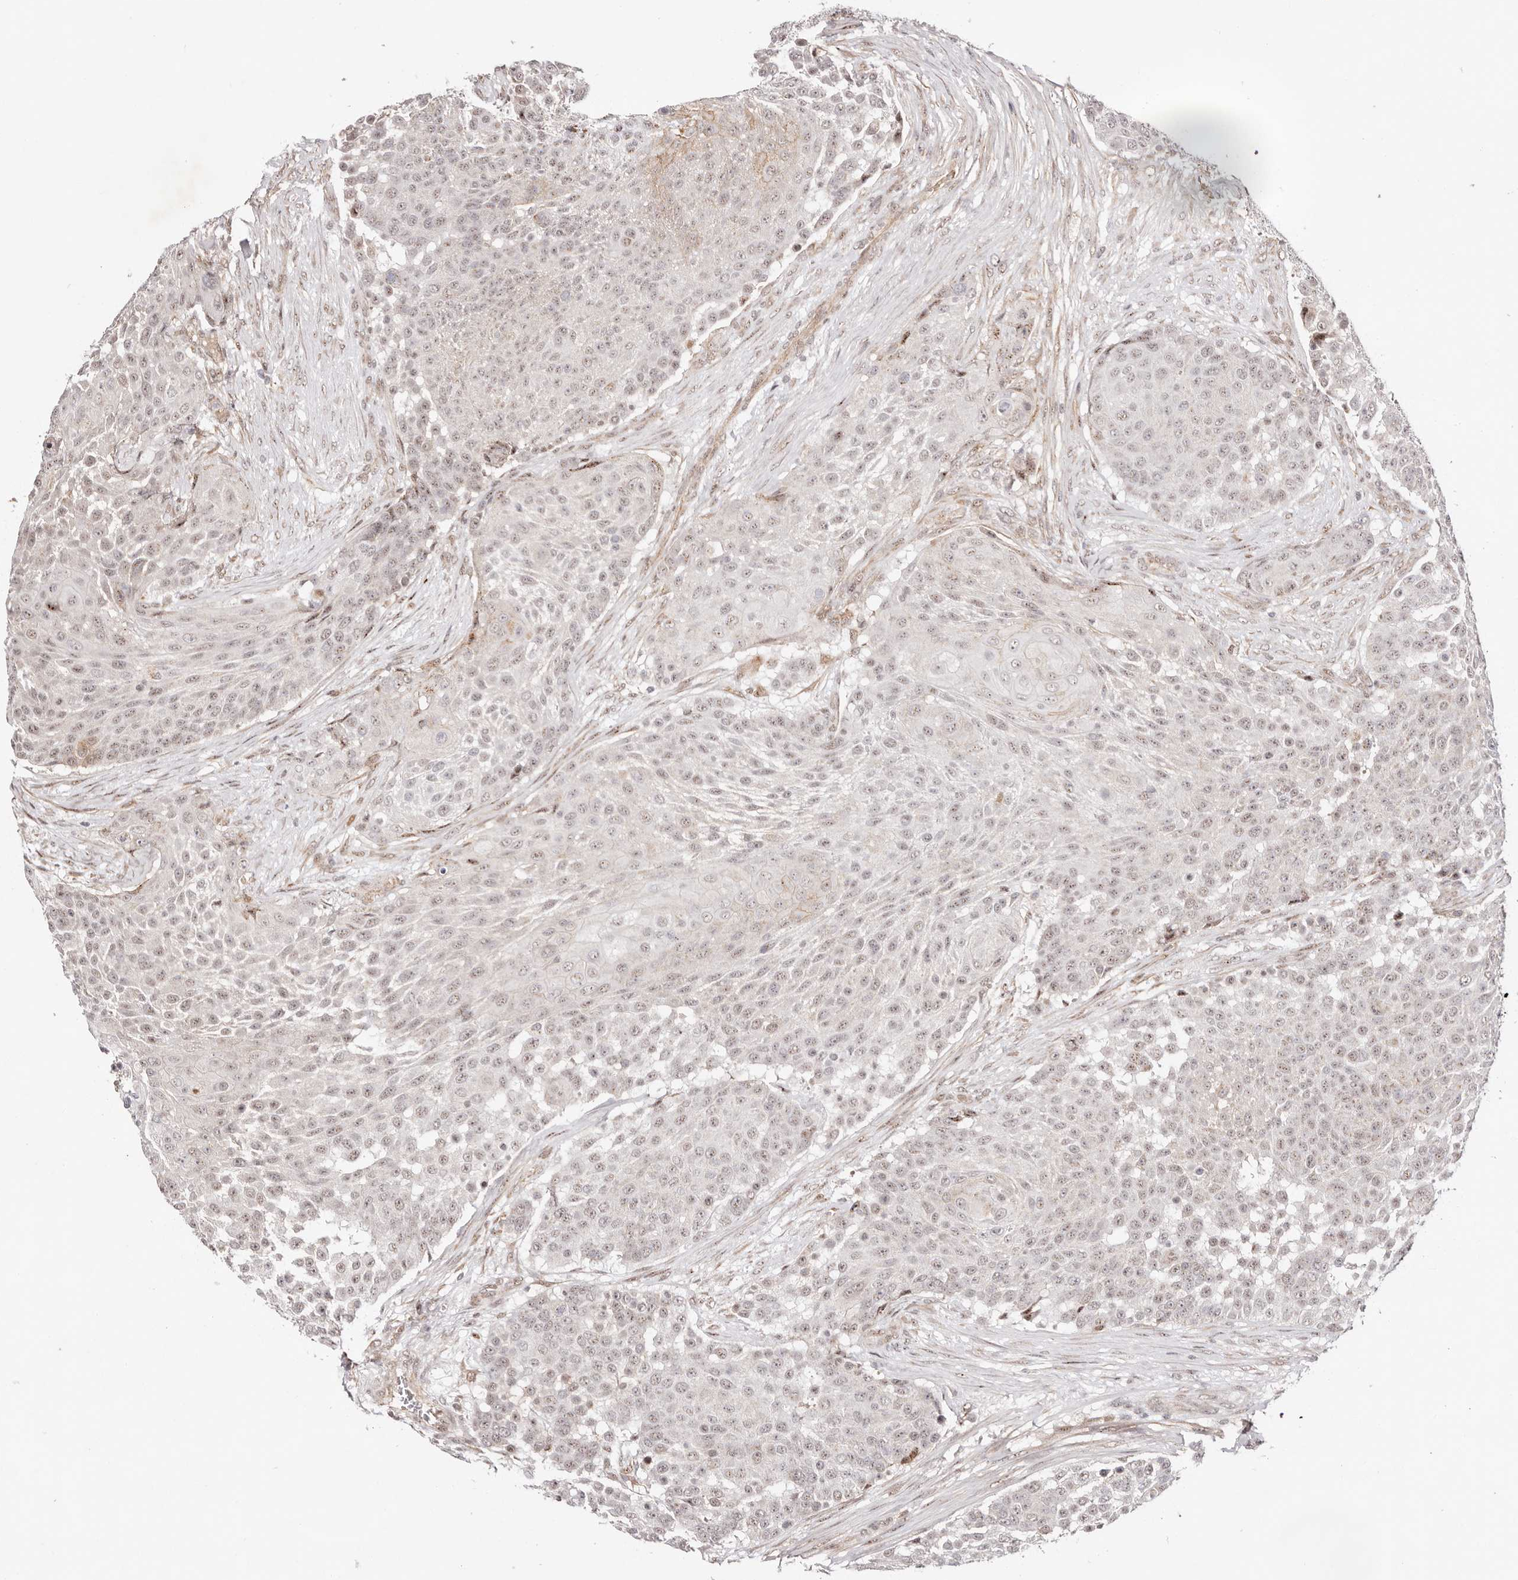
{"staining": {"intensity": "weak", "quantity": ">75%", "location": "nuclear"}, "tissue": "urothelial cancer", "cell_type": "Tumor cells", "image_type": "cancer", "snomed": [{"axis": "morphology", "description": "Urothelial carcinoma, High grade"}, {"axis": "topography", "description": "Urinary bladder"}], "caption": "Protein expression analysis of human urothelial carcinoma (high-grade) reveals weak nuclear positivity in about >75% of tumor cells.", "gene": "WRN", "patient": {"sex": "female", "age": 63}}